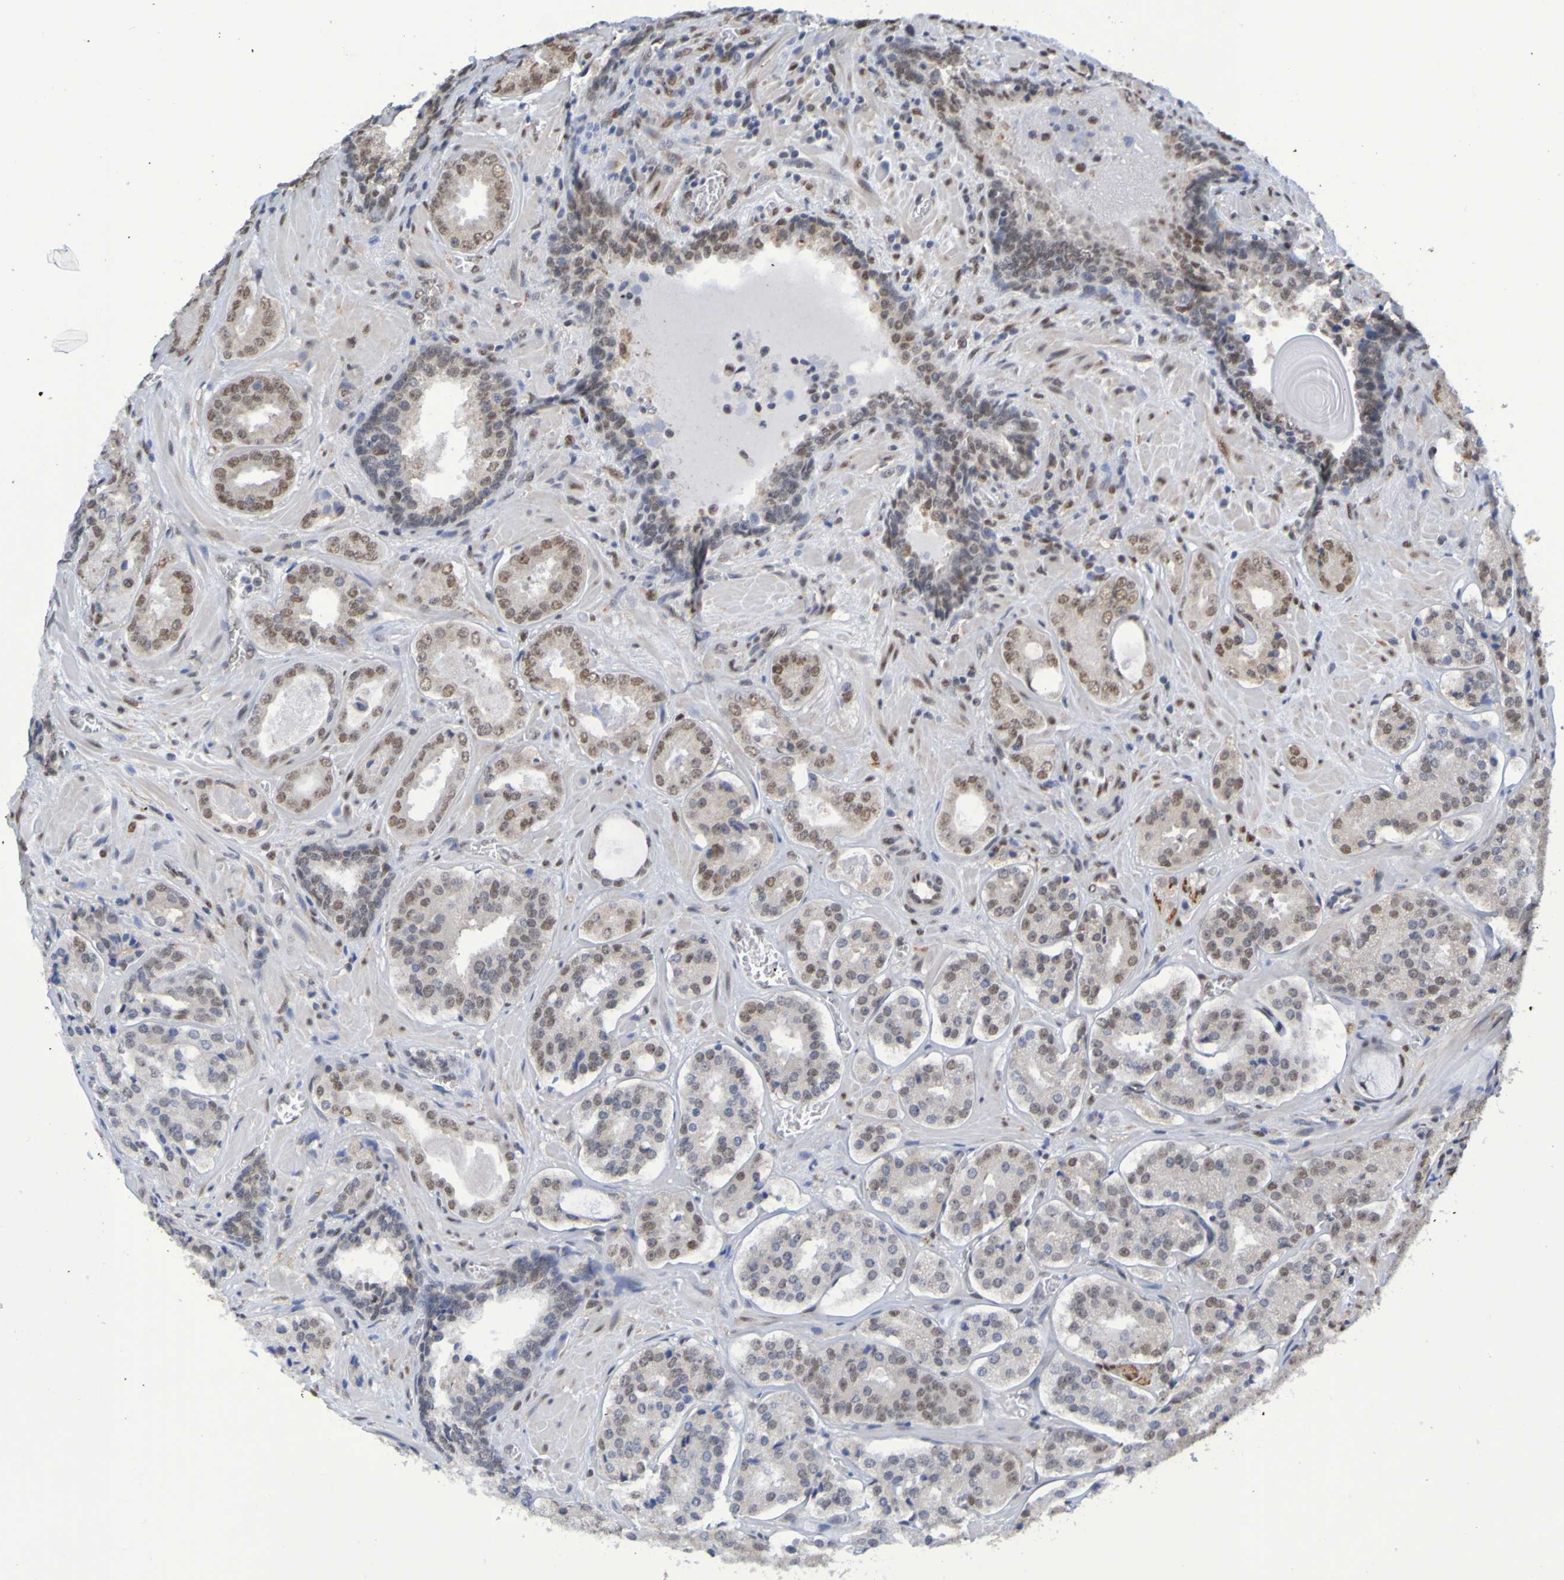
{"staining": {"intensity": "moderate", "quantity": "25%-75%", "location": "nuclear"}, "tissue": "prostate cancer", "cell_type": "Tumor cells", "image_type": "cancer", "snomed": [{"axis": "morphology", "description": "Adenocarcinoma, High grade"}, {"axis": "topography", "description": "Prostate"}], "caption": "Protein expression analysis of prostate high-grade adenocarcinoma demonstrates moderate nuclear expression in about 25%-75% of tumor cells.", "gene": "HDAC2", "patient": {"sex": "male", "age": 60}}